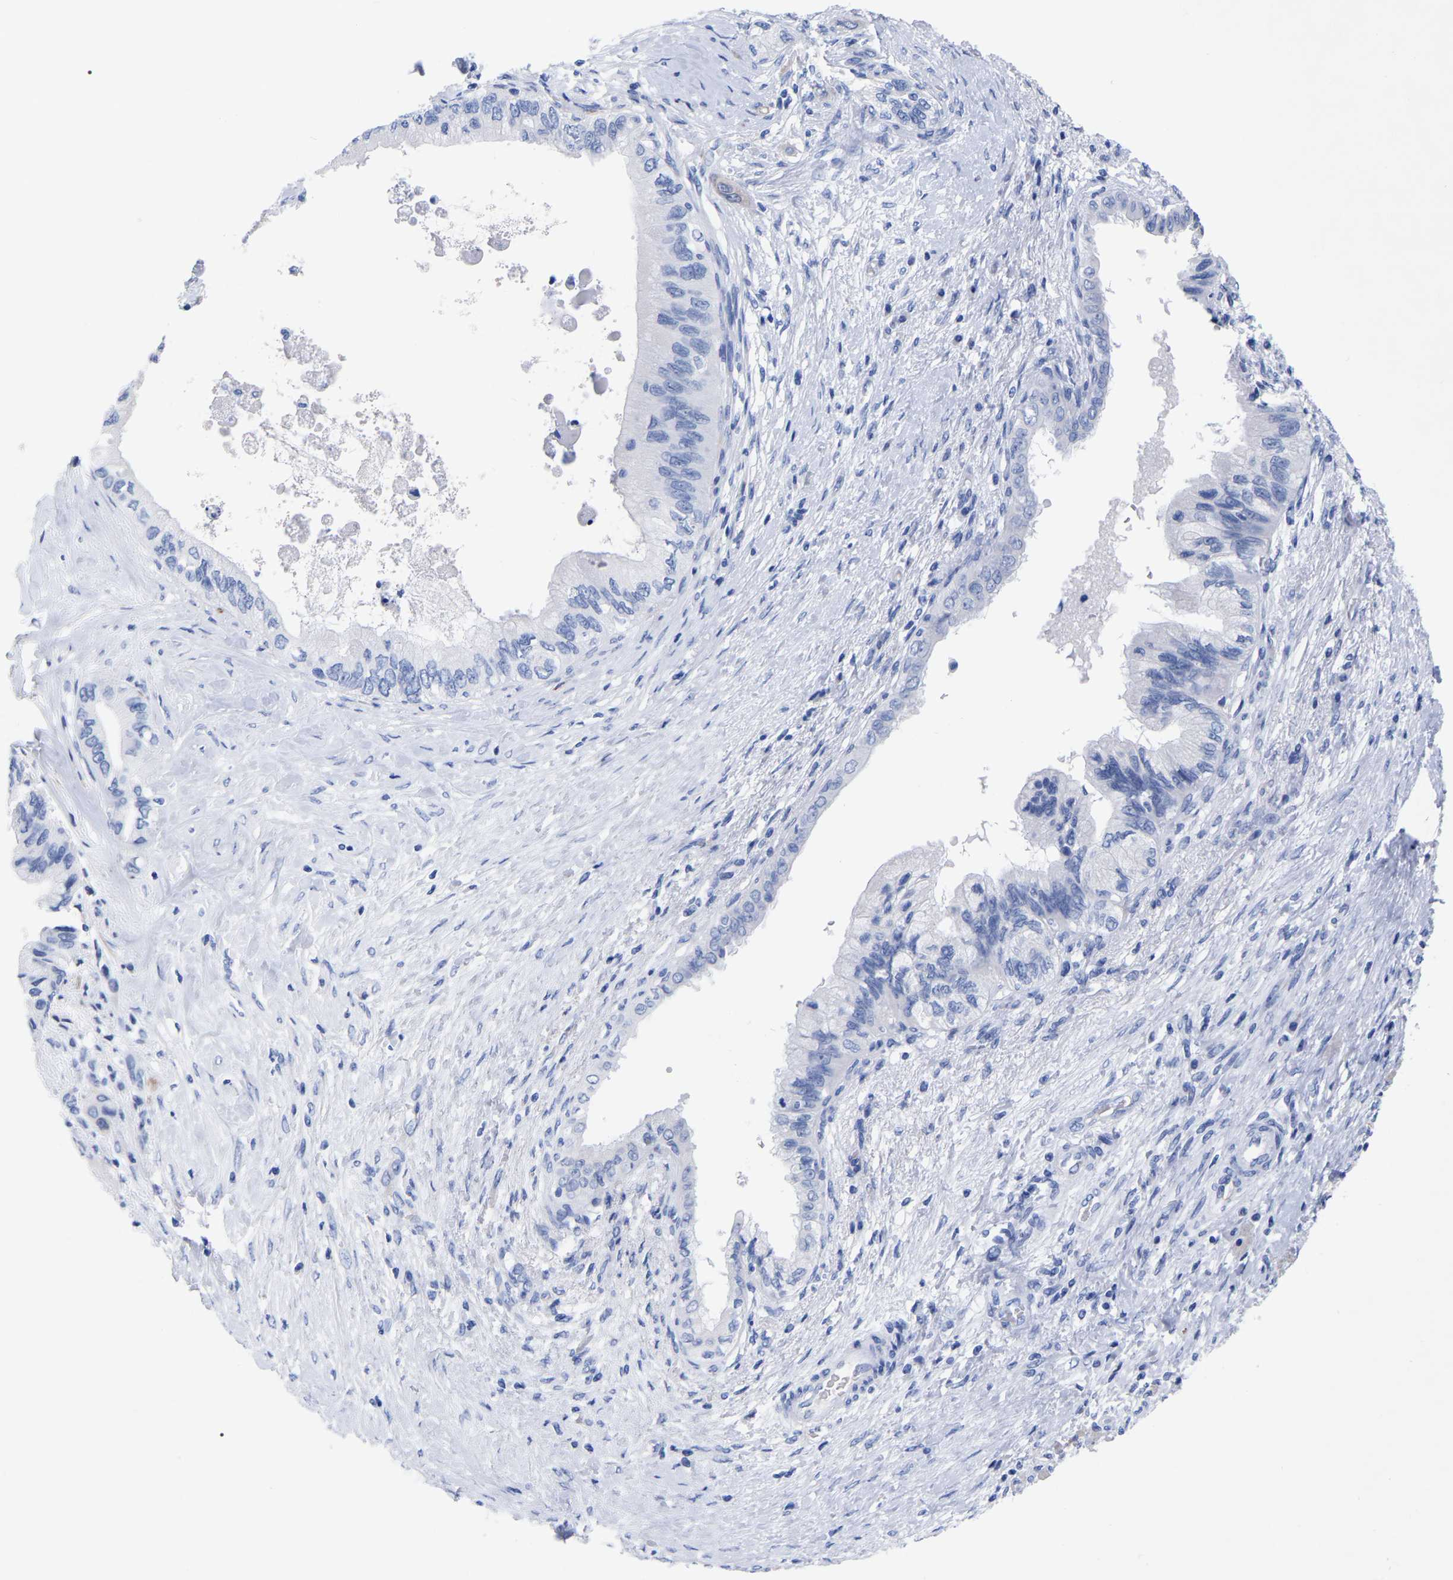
{"staining": {"intensity": "negative", "quantity": "none", "location": "none"}, "tissue": "pancreatic cancer", "cell_type": "Tumor cells", "image_type": "cancer", "snomed": [{"axis": "morphology", "description": "Adenocarcinoma, NOS"}, {"axis": "topography", "description": "Pancreas"}], "caption": "IHC histopathology image of human adenocarcinoma (pancreatic) stained for a protein (brown), which reveals no expression in tumor cells. (DAB (3,3'-diaminobenzidine) immunohistochemistry, high magnification).", "gene": "HAPLN1", "patient": {"sex": "female", "age": 73}}